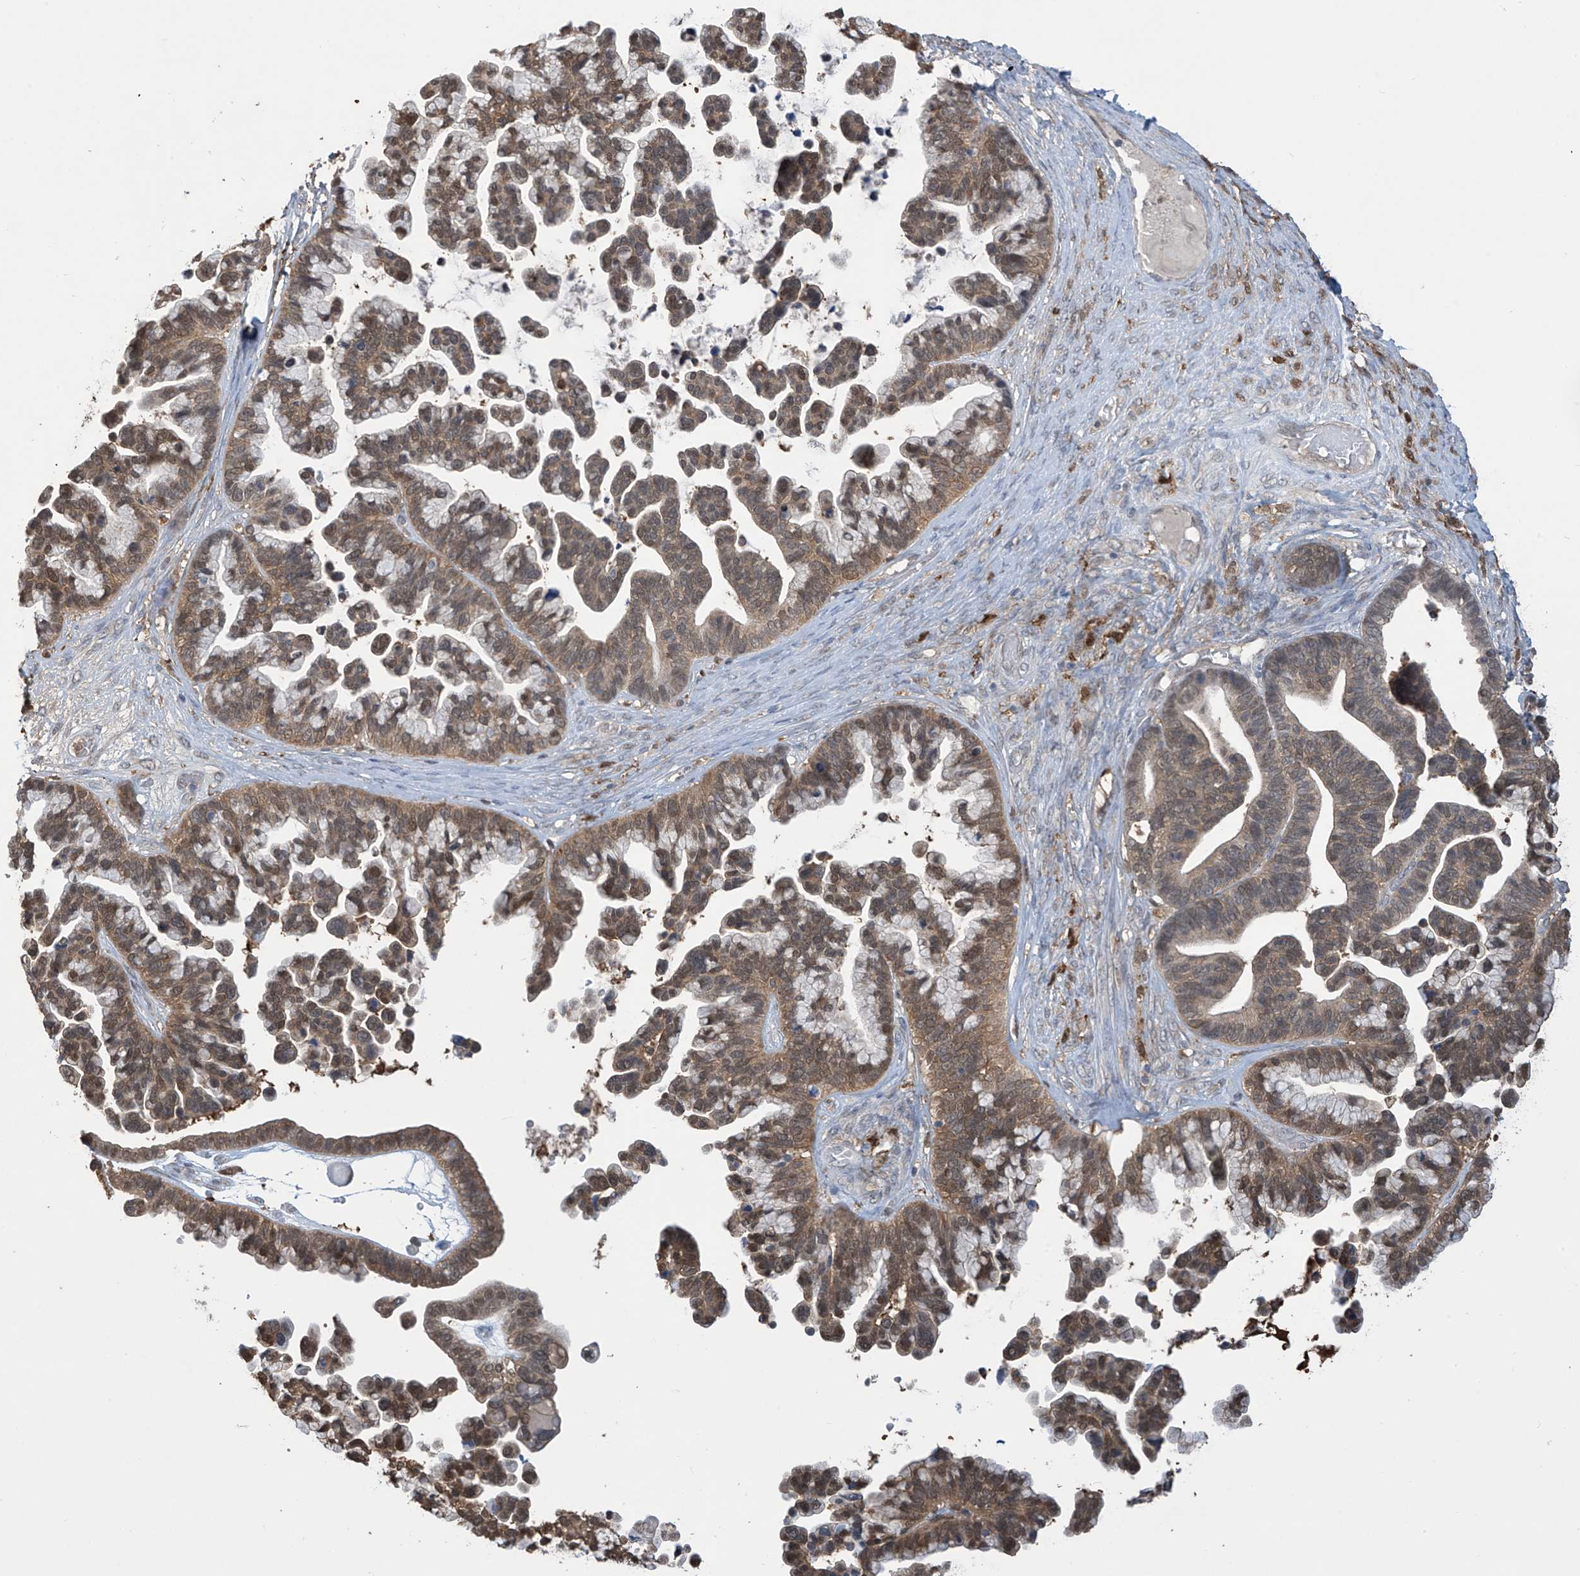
{"staining": {"intensity": "moderate", "quantity": ">75%", "location": "cytoplasmic/membranous,nuclear"}, "tissue": "ovarian cancer", "cell_type": "Tumor cells", "image_type": "cancer", "snomed": [{"axis": "morphology", "description": "Cystadenocarcinoma, serous, NOS"}, {"axis": "topography", "description": "Ovary"}], "caption": "This micrograph shows immunohistochemistry (IHC) staining of human ovarian cancer (serous cystadenocarcinoma), with medium moderate cytoplasmic/membranous and nuclear staining in about >75% of tumor cells.", "gene": "IDH1", "patient": {"sex": "female", "age": 56}}